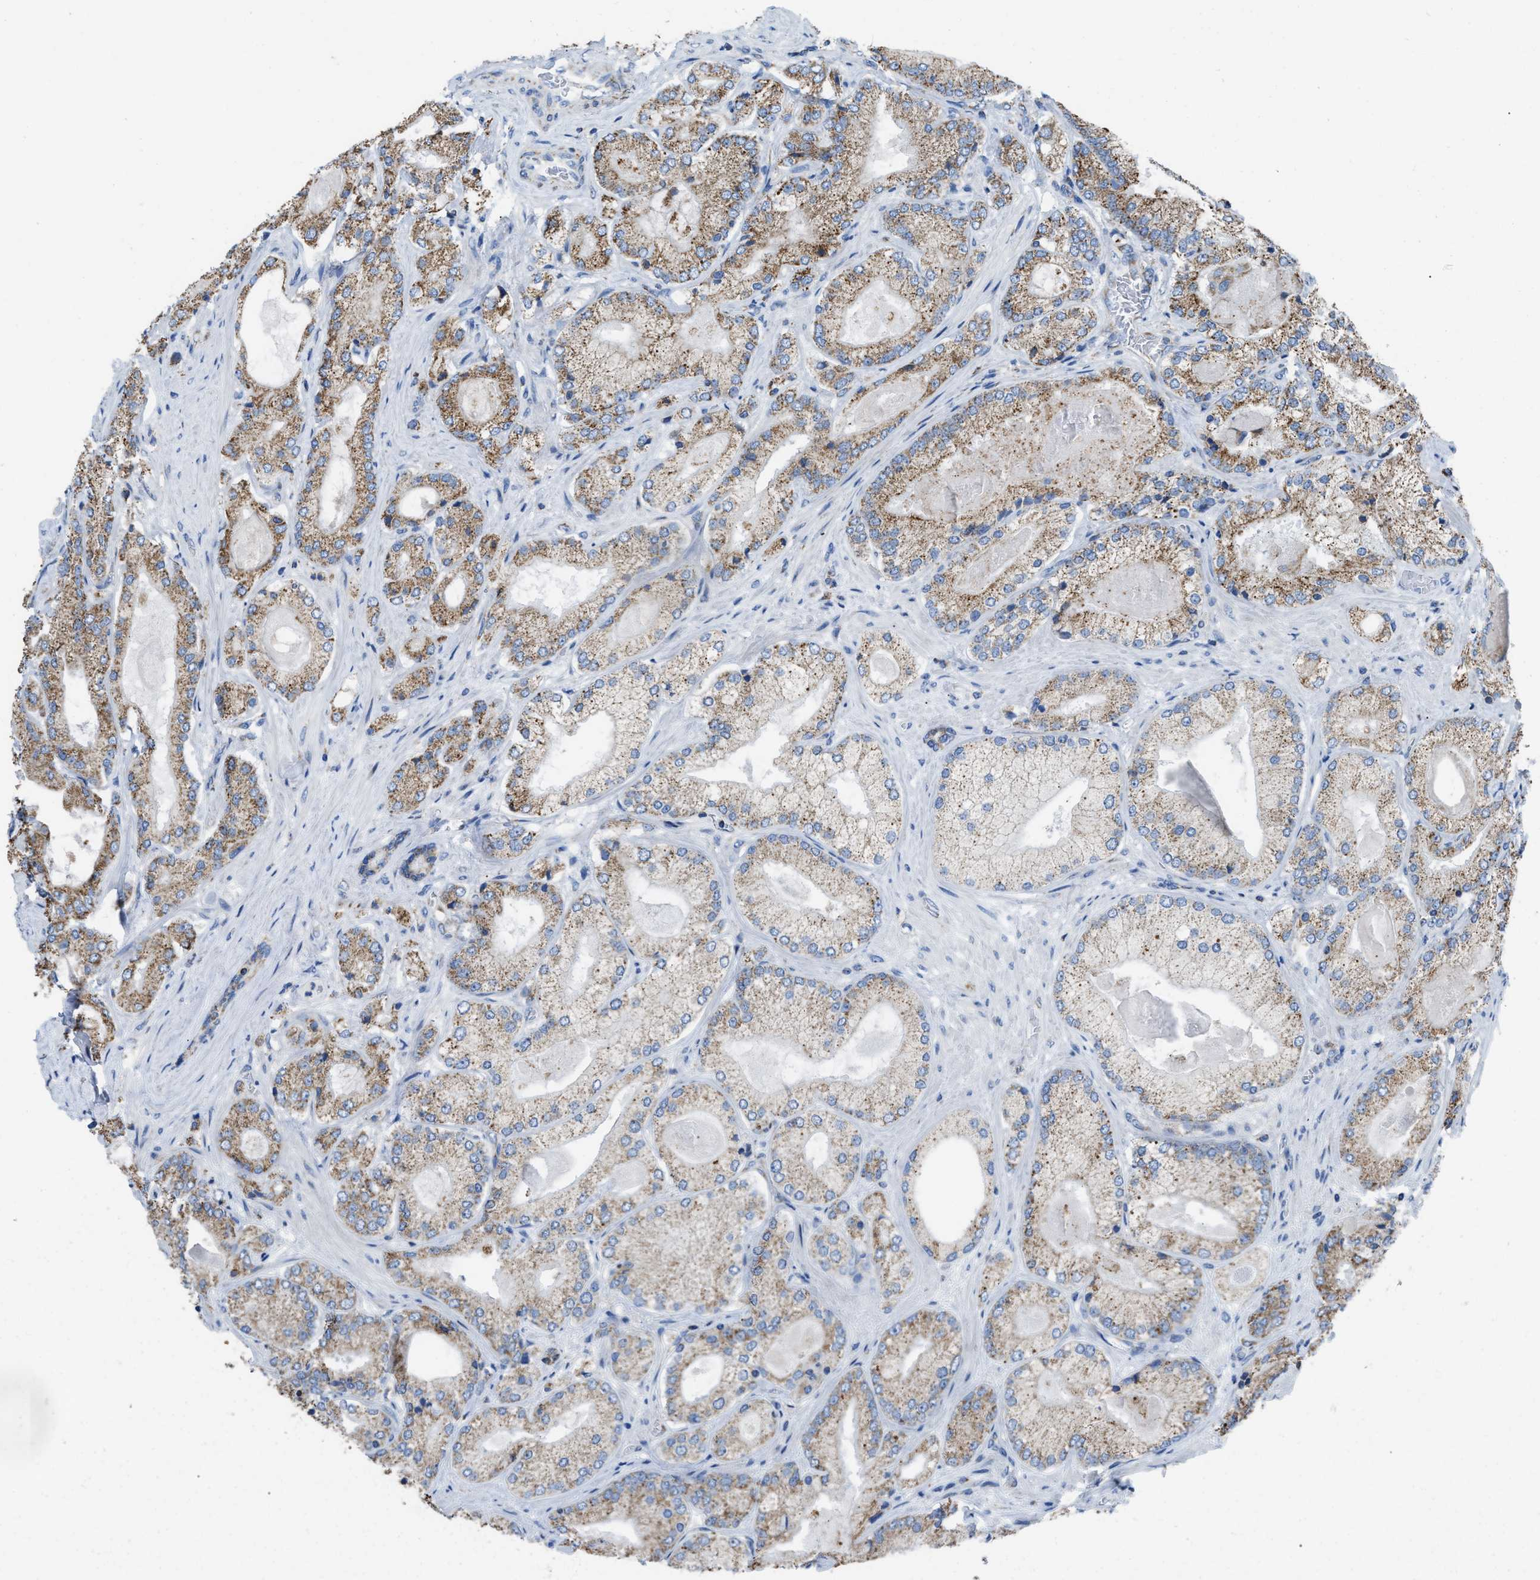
{"staining": {"intensity": "moderate", "quantity": ">75%", "location": "cytoplasmic/membranous"}, "tissue": "prostate cancer", "cell_type": "Tumor cells", "image_type": "cancer", "snomed": [{"axis": "morphology", "description": "Adenocarcinoma, Low grade"}, {"axis": "topography", "description": "Prostate"}], "caption": "Human prostate cancer (adenocarcinoma (low-grade)) stained with a brown dye demonstrates moderate cytoplasmic/membranous positive positivity in about >75% of tumor cells.", "gene": "ETFB", "patient": {"sex": "male", "age": 65}}